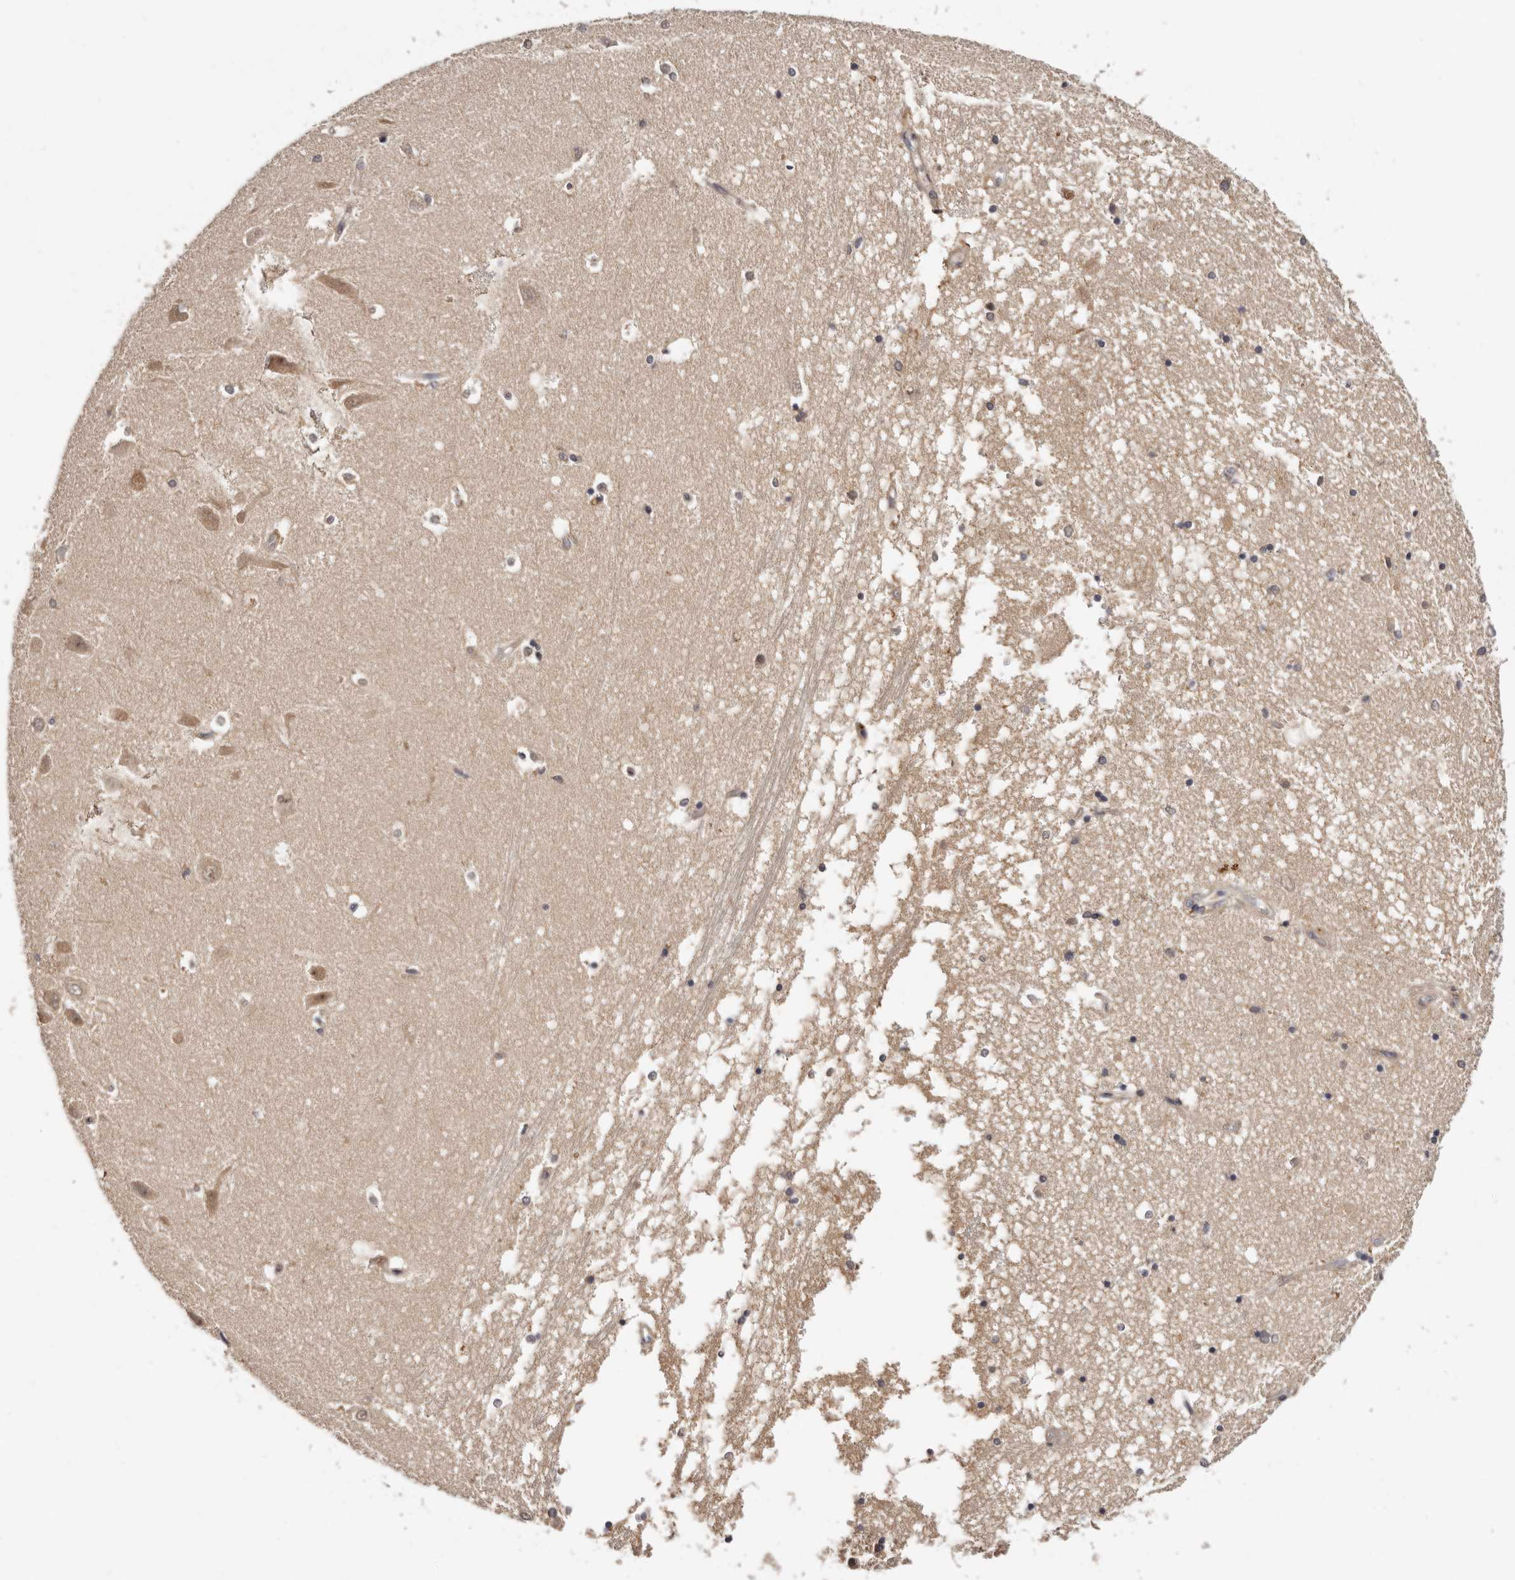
{"staining": {"intensity": "weak", "quantity": "<25%", "location": "cytoplasmic/membranous"}, "tissue": "hippocampus", "cell_type": "Glial cells", "image_type": "normal", "snomed": [{"axis": "morphology", "description": "Normal tissue, NOS"}, {"axis": "topography", "description": "Hippocampus"}], "caption": "Unremarkable hippocampus was stained to show a protein in brown. There is no significant positivity in glial cells. (DAB IHC, high magnification).", "gene": "INAVA", "patient": {"sex": "male", "age": 45}}